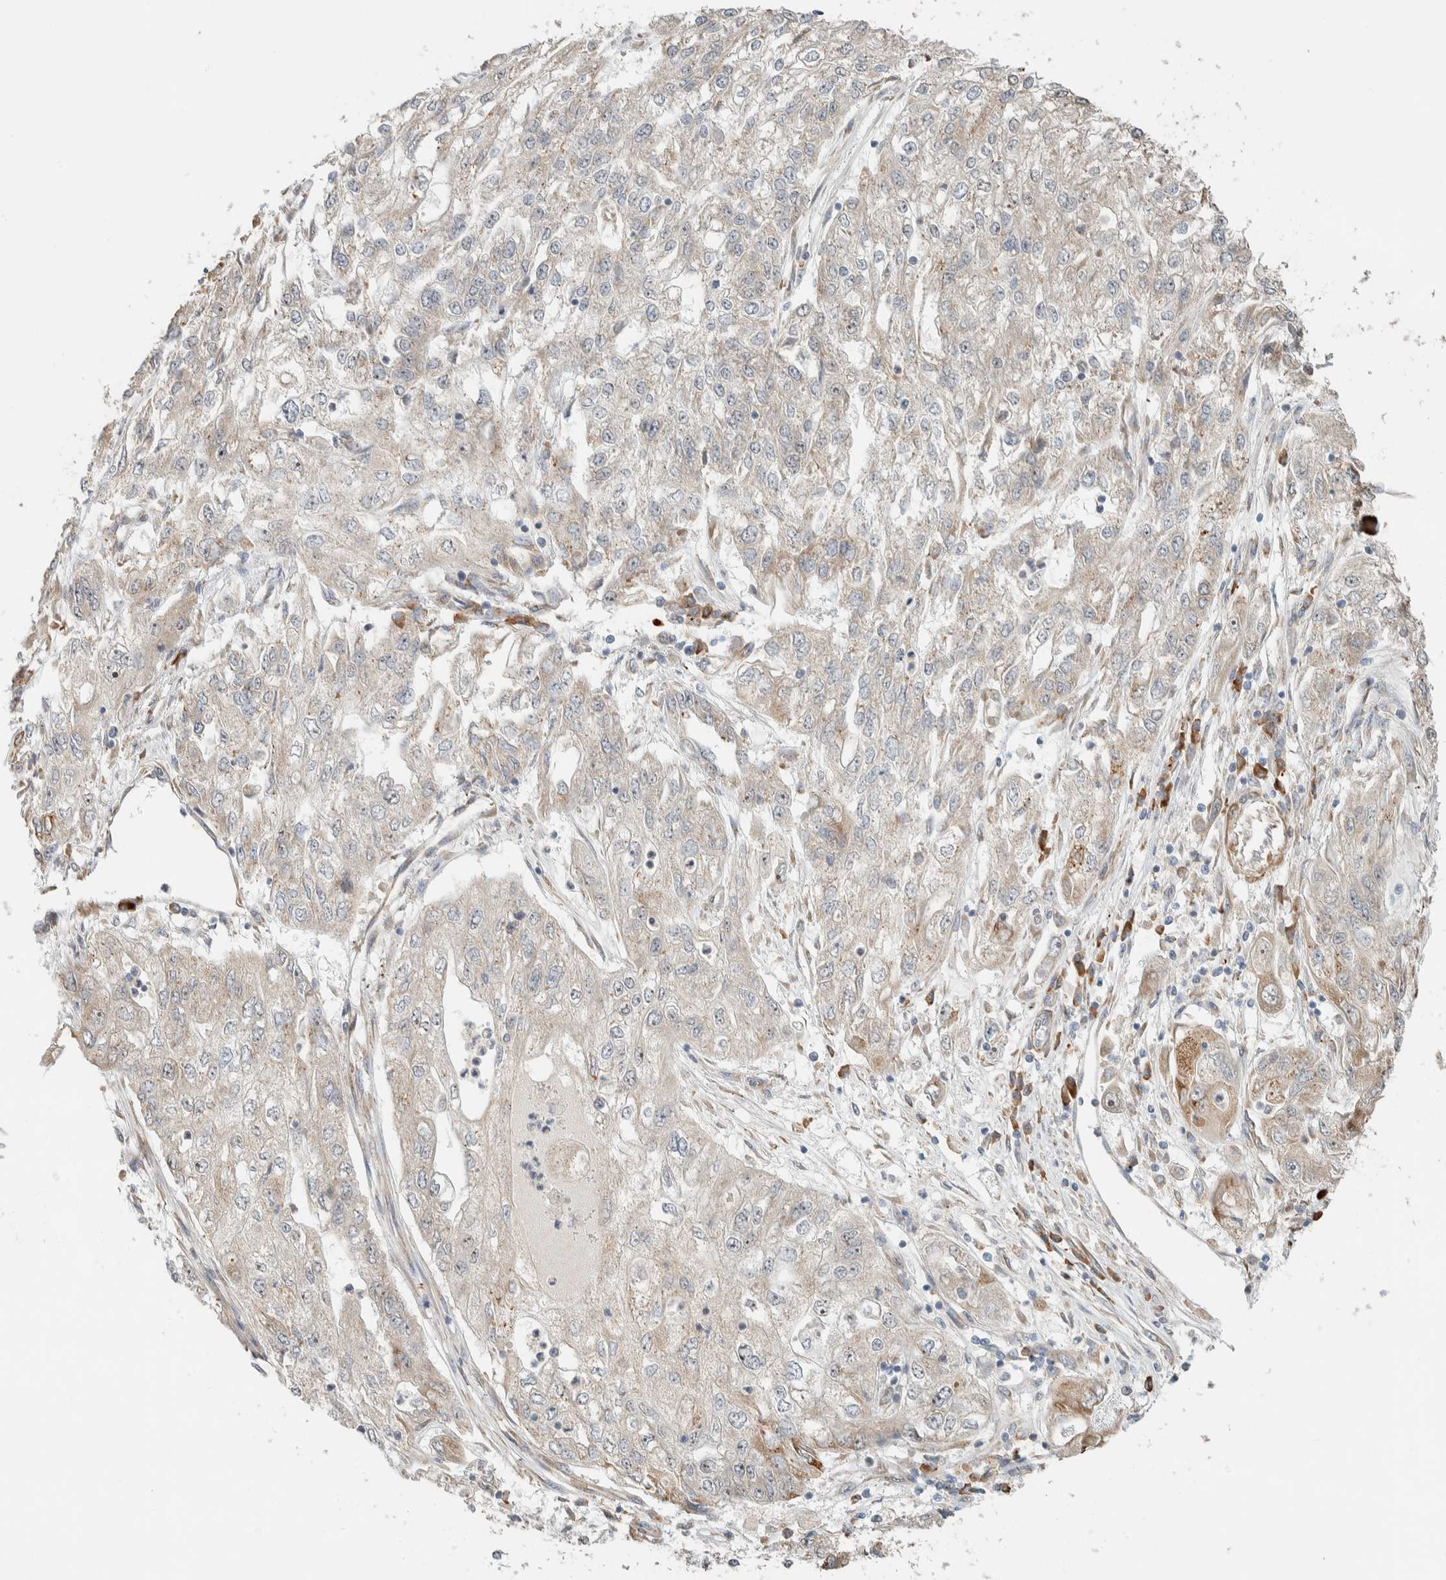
{"staining": {"intensity": "weak", "quantity": "25%-75%", "location": "cytoplasmic/membranous"}, "tissue": "endometrial cancer", "cell_type": "Tumor cells", "image_type": "cancer", "snomed": [{"axis": "morphology", "description": "Adenocarcinoma, NOS"}, {"axis": "topography", "description": "Endometrium"}], "caption": "Endometrial adenocarcinoma was stained to show a protein in brown. There is low levels of weak cytoplasmic/membranous expression in about 25%-75% of tumor cells.", "gene": "KLHL40", "patient": {"sex": "female", "age": 49}}